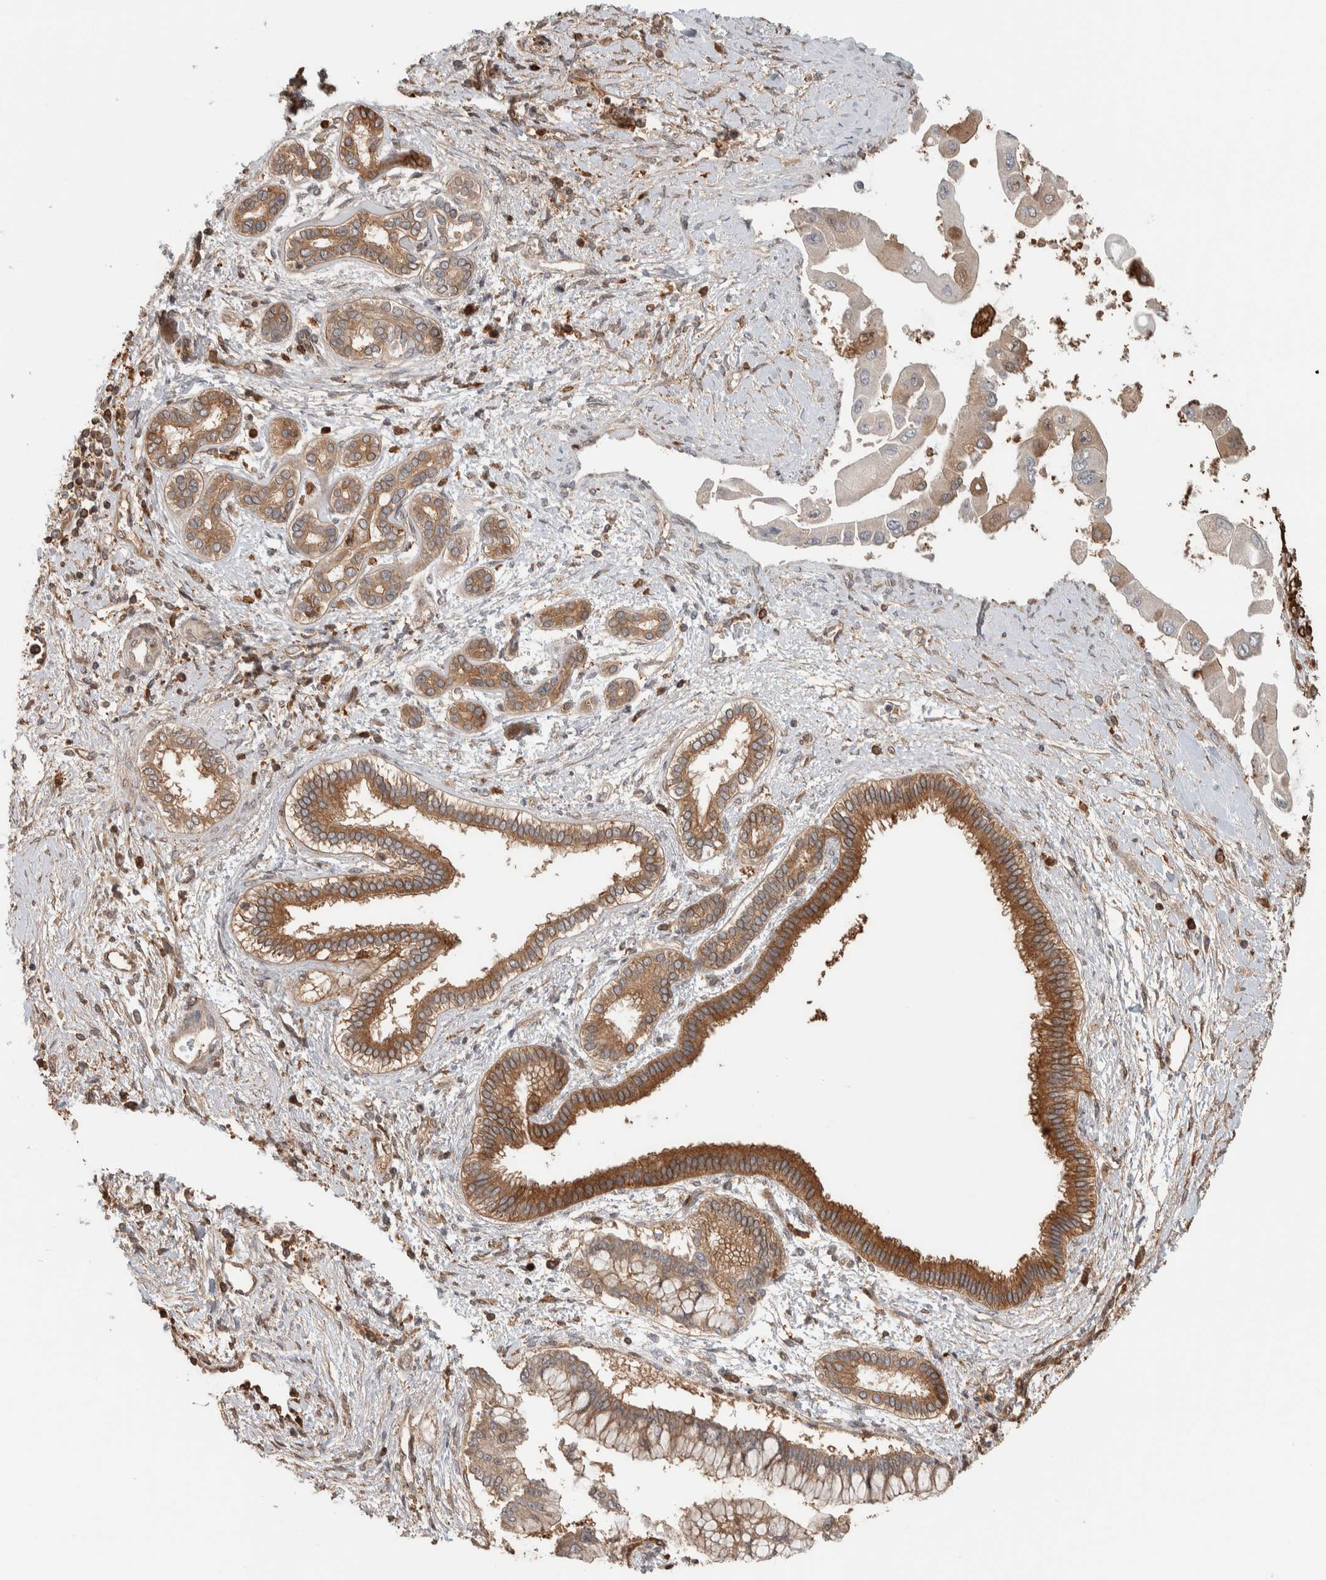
{"staining": {"intensity": "moderate", "quantity": ">75%", "location": "cytoplasmic/membranous"}, "tissue": "liver cancer", "cell_type": "Tumor cells", "image_type": "cancer", "snomed": [{"axis": "morphology", "description": "Cholangiocarcinoma"}, {"axis": "topography", "description": "Liver"}], "caption": "Moderate cytoplasmic/membranous positivity for a protein is present in approximately >75% of tumor cells of liver cancer (cholangiocarcinoma) using immunohistochemistry (IHC).", "gene": "CNTROB", "patient": {"sex": "male", "age": 50}}